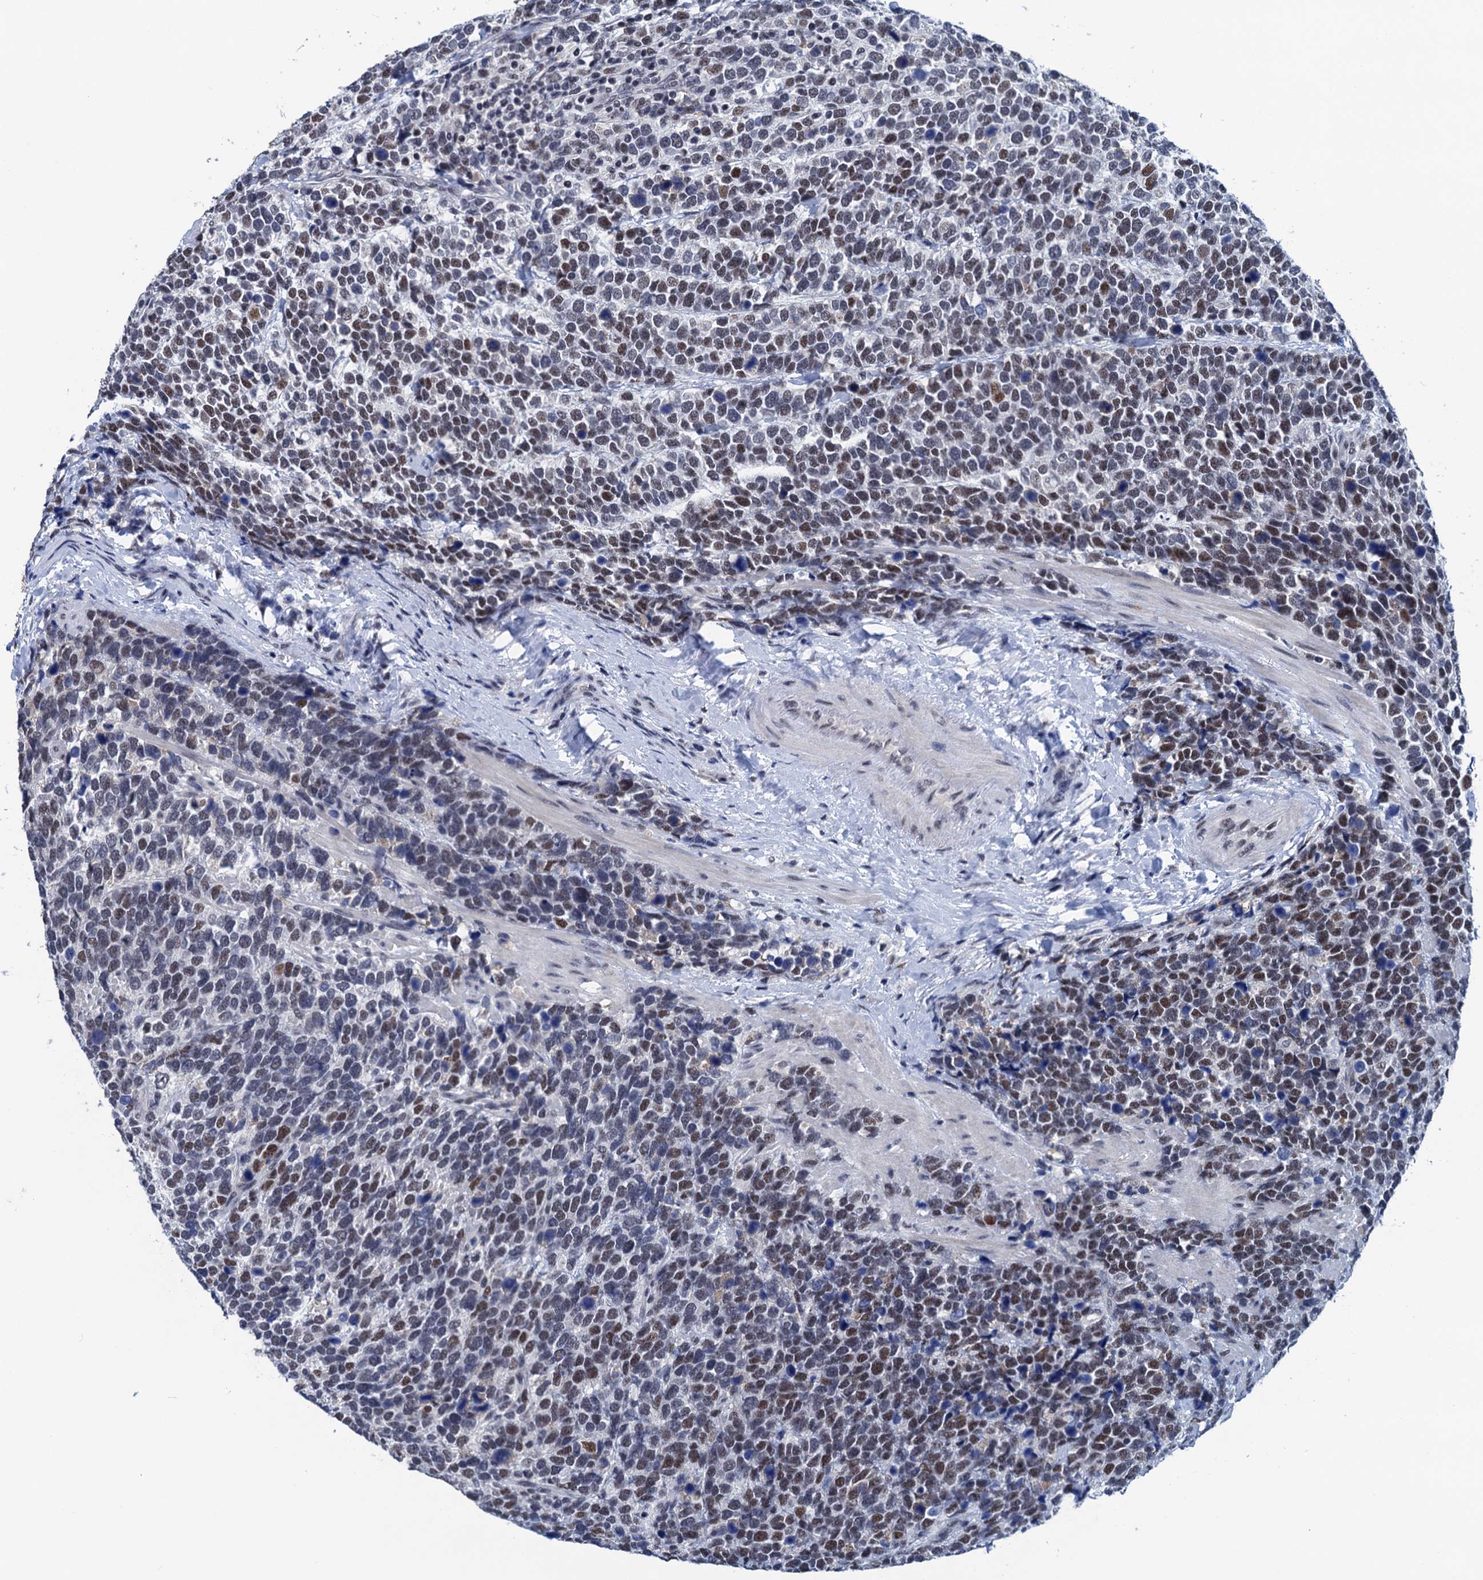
{"staining": {"intensity": "moderate", "quantity": "25%-75%", "location": "nuclear"}, "tissue": "urothelial cancer", "cell_type": "Tumor cells", "image_type": "cancer", "snomed": [{"axis": "morphology", "description": "Urothelial carcinoma, High grade"}, {"axis": "topography", "description": "Urinary bladder"}], "caption": "An immunohistochemistry micrograph of neoplastic tissue is shown. Protein staining in brown labels moderate nuclear positivity in urothelial cancer within tumor cells.", "gene": "FNBP4", "patient": {"sex": "female", "age": 82}}